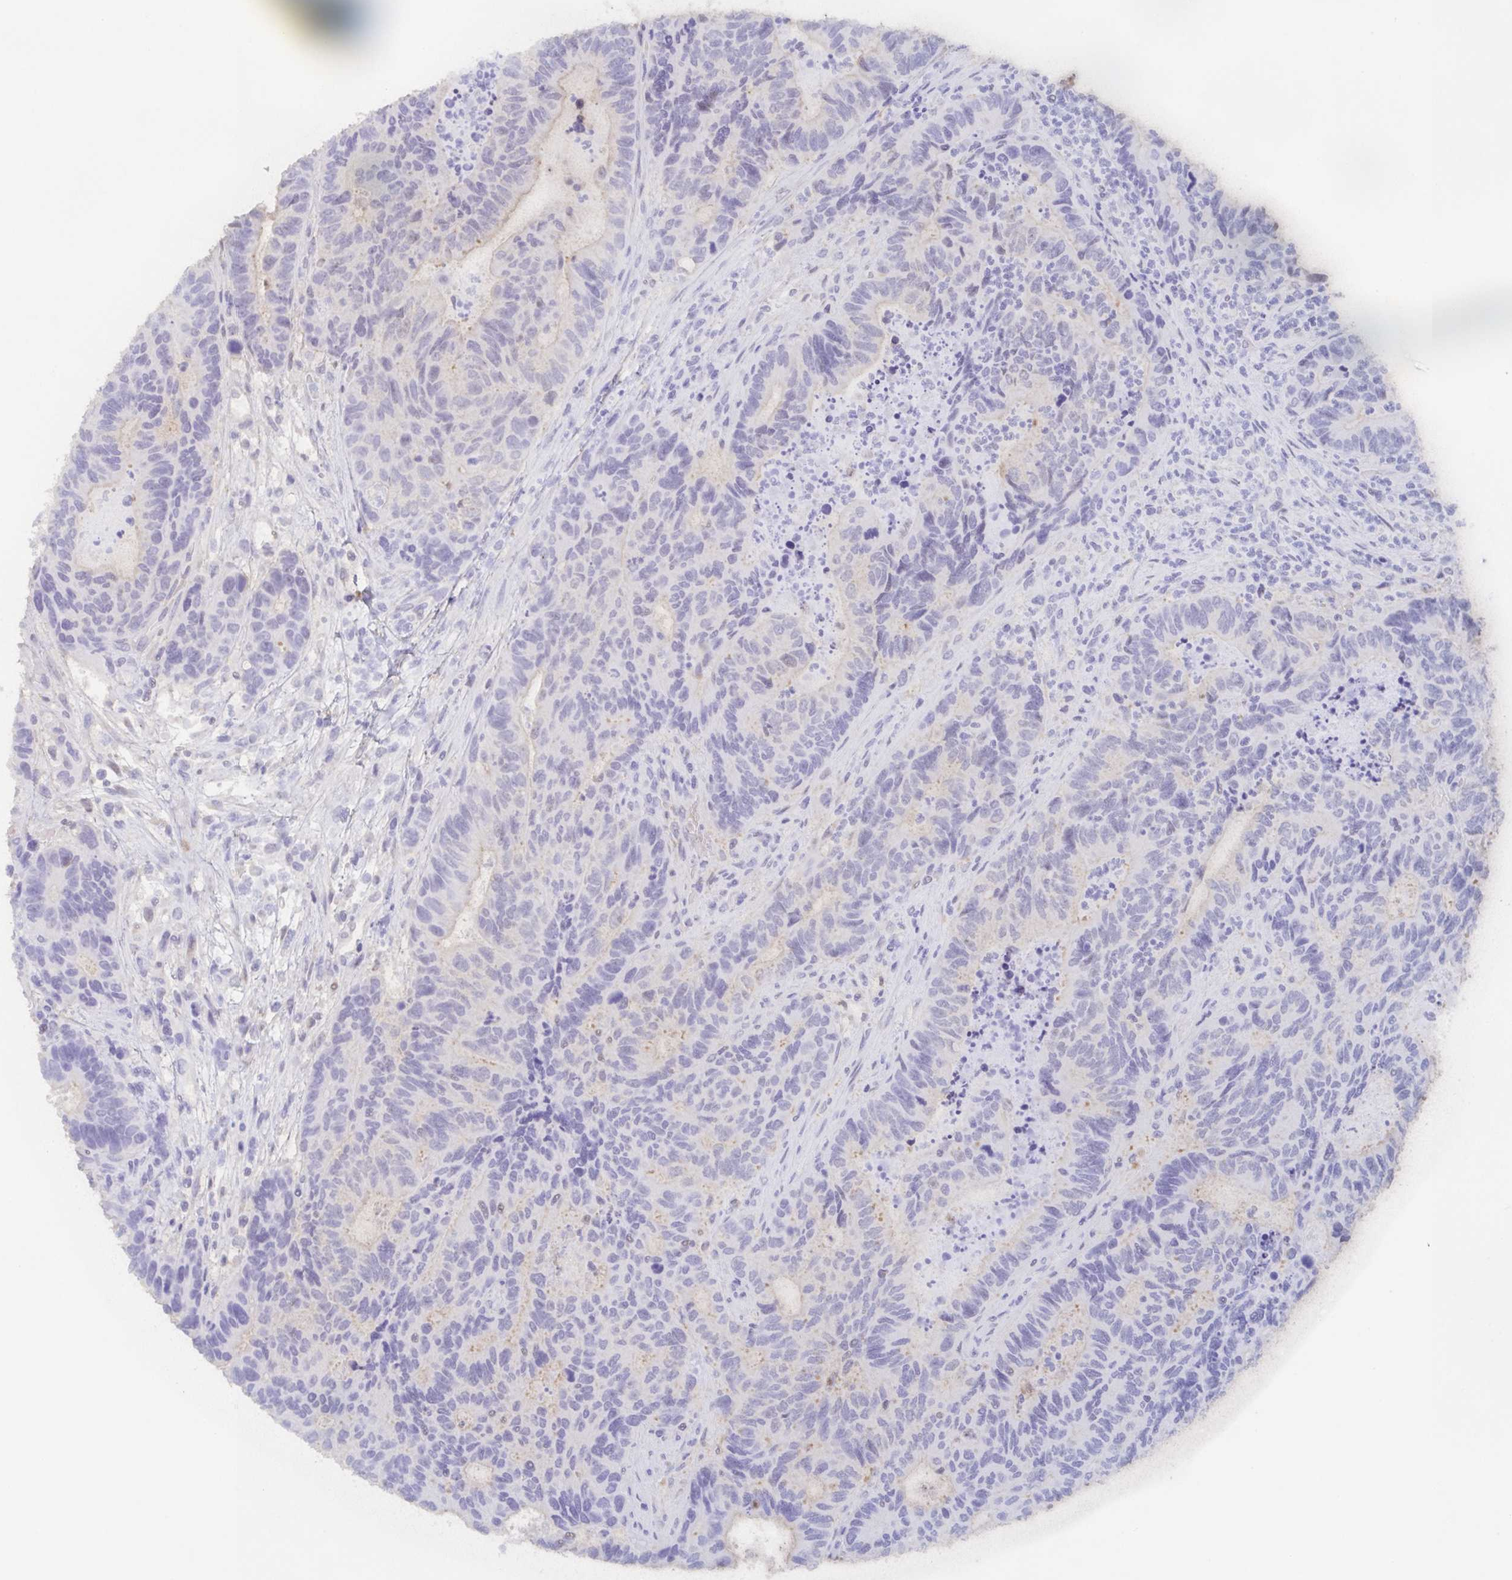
{"staining": {"intensity": "weak", "quantity": "<25%", "location": "cytoplasmic/membranous"}, "tissue": "colorectal cancer", "cell_type": "Tumor cells", "image_type": "cancer", "snomed": [{"axis": "morphology", "description": "Adenocarcinoma, NOS"}, {"axis": "topography", "description": "Colon"}], "caption": "Tumor cells show no significant protein positivity in colorectal cancer. Nuclei are stained in blue.", "gene": "POU2F3", "patient": {"sex": "female", "age": 48}}